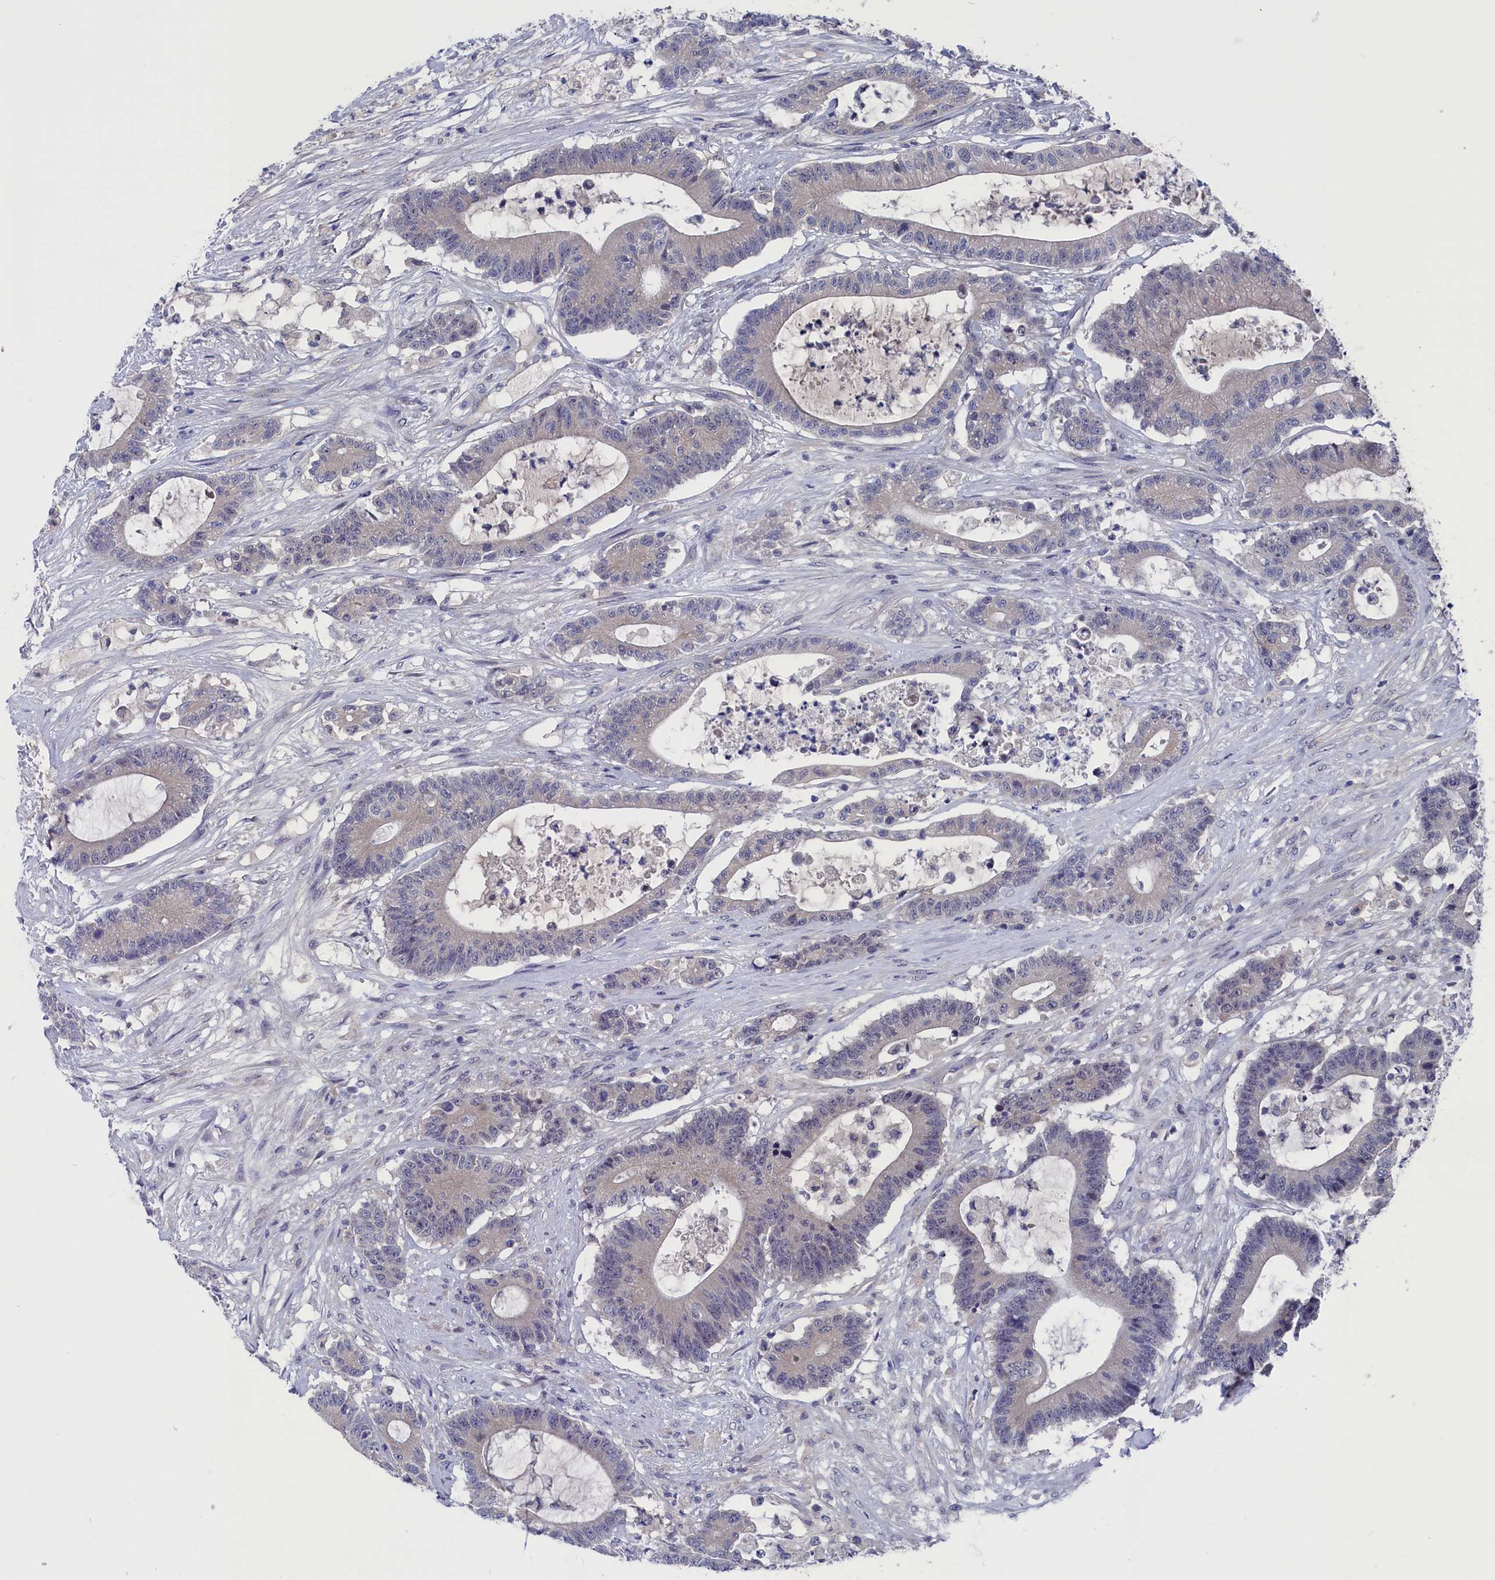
{"staining": {"intensity": "weak", "quantity": "<25%", "location": "cytoplasmic/membranous"}, "tissue": "colorectal cancer", "cell_type": "Tumor cells", "image_type": "cancer", "snomed": [{"axis": "morphology", "description": "Adenocarcinoma, NOS"}, {"axis": "topography", "description": "Colon"}], "caption": "High power microscopy image of an IHC photomicrograph of colorectal cancer, revealing no significant staining in tumor cells.", "gene": "SPATA13", "patient": {"sex": "female", "age": 84}}